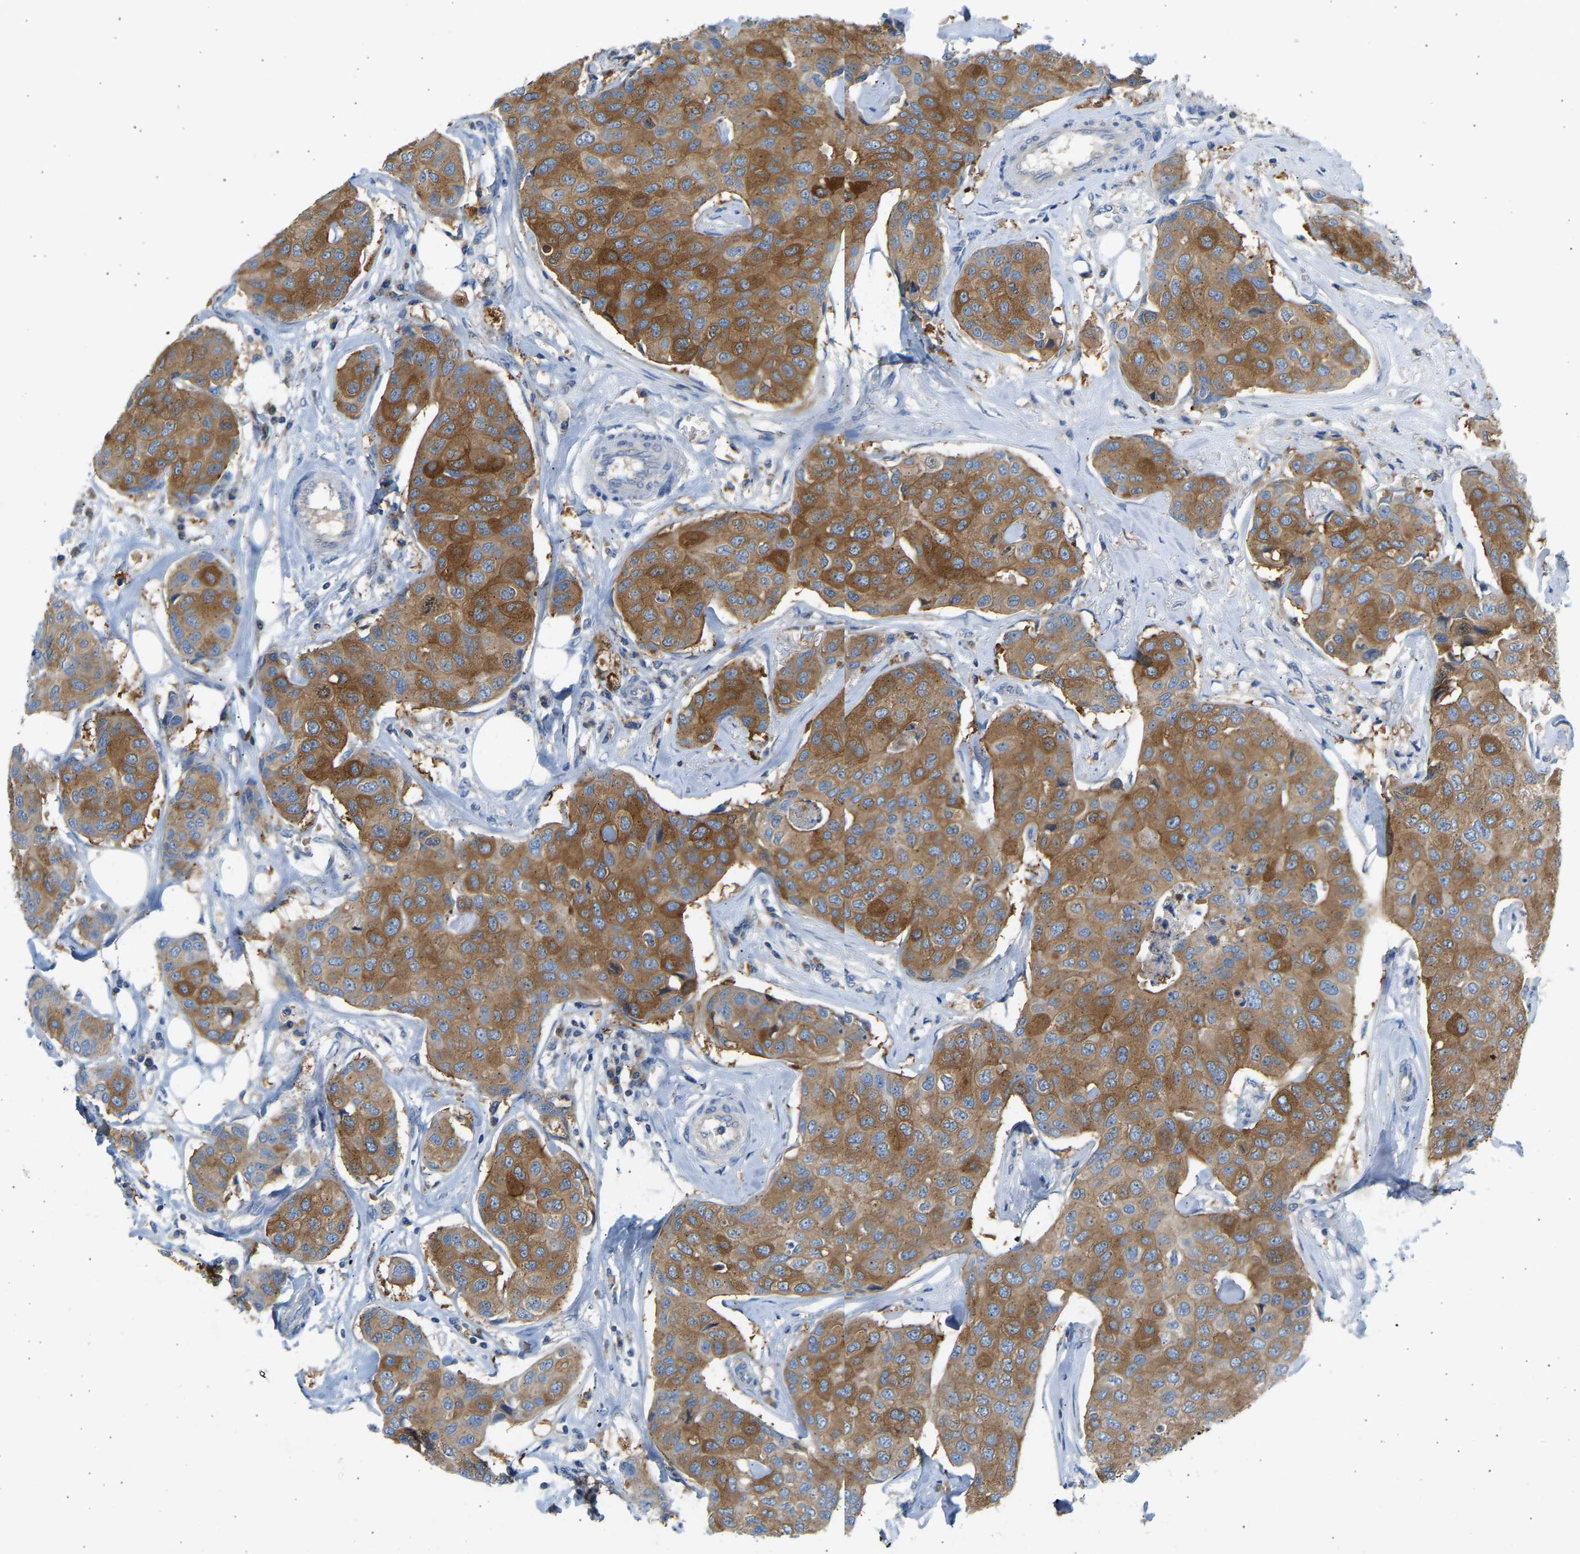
{"staining": {"intensity": "moderate", "quantity": ">75%", "location": "cytoplasmic/membranous"}, "tissue": "breast cancer", "cell_type": "Tumor cells", "image_type": "cancer", "snomed": [{"axis": "morphology", "description": "Duct carcinoma"}, {"axis": "topography", "description": "Breast"}], "caption": "Protein expression analysis of breast cancer exhibits moderate cytoplasmic/membranous expression in about >75% of tumor cells.", "gene": "TRIM50", "patient": {"sex": "female", "age": 80}}